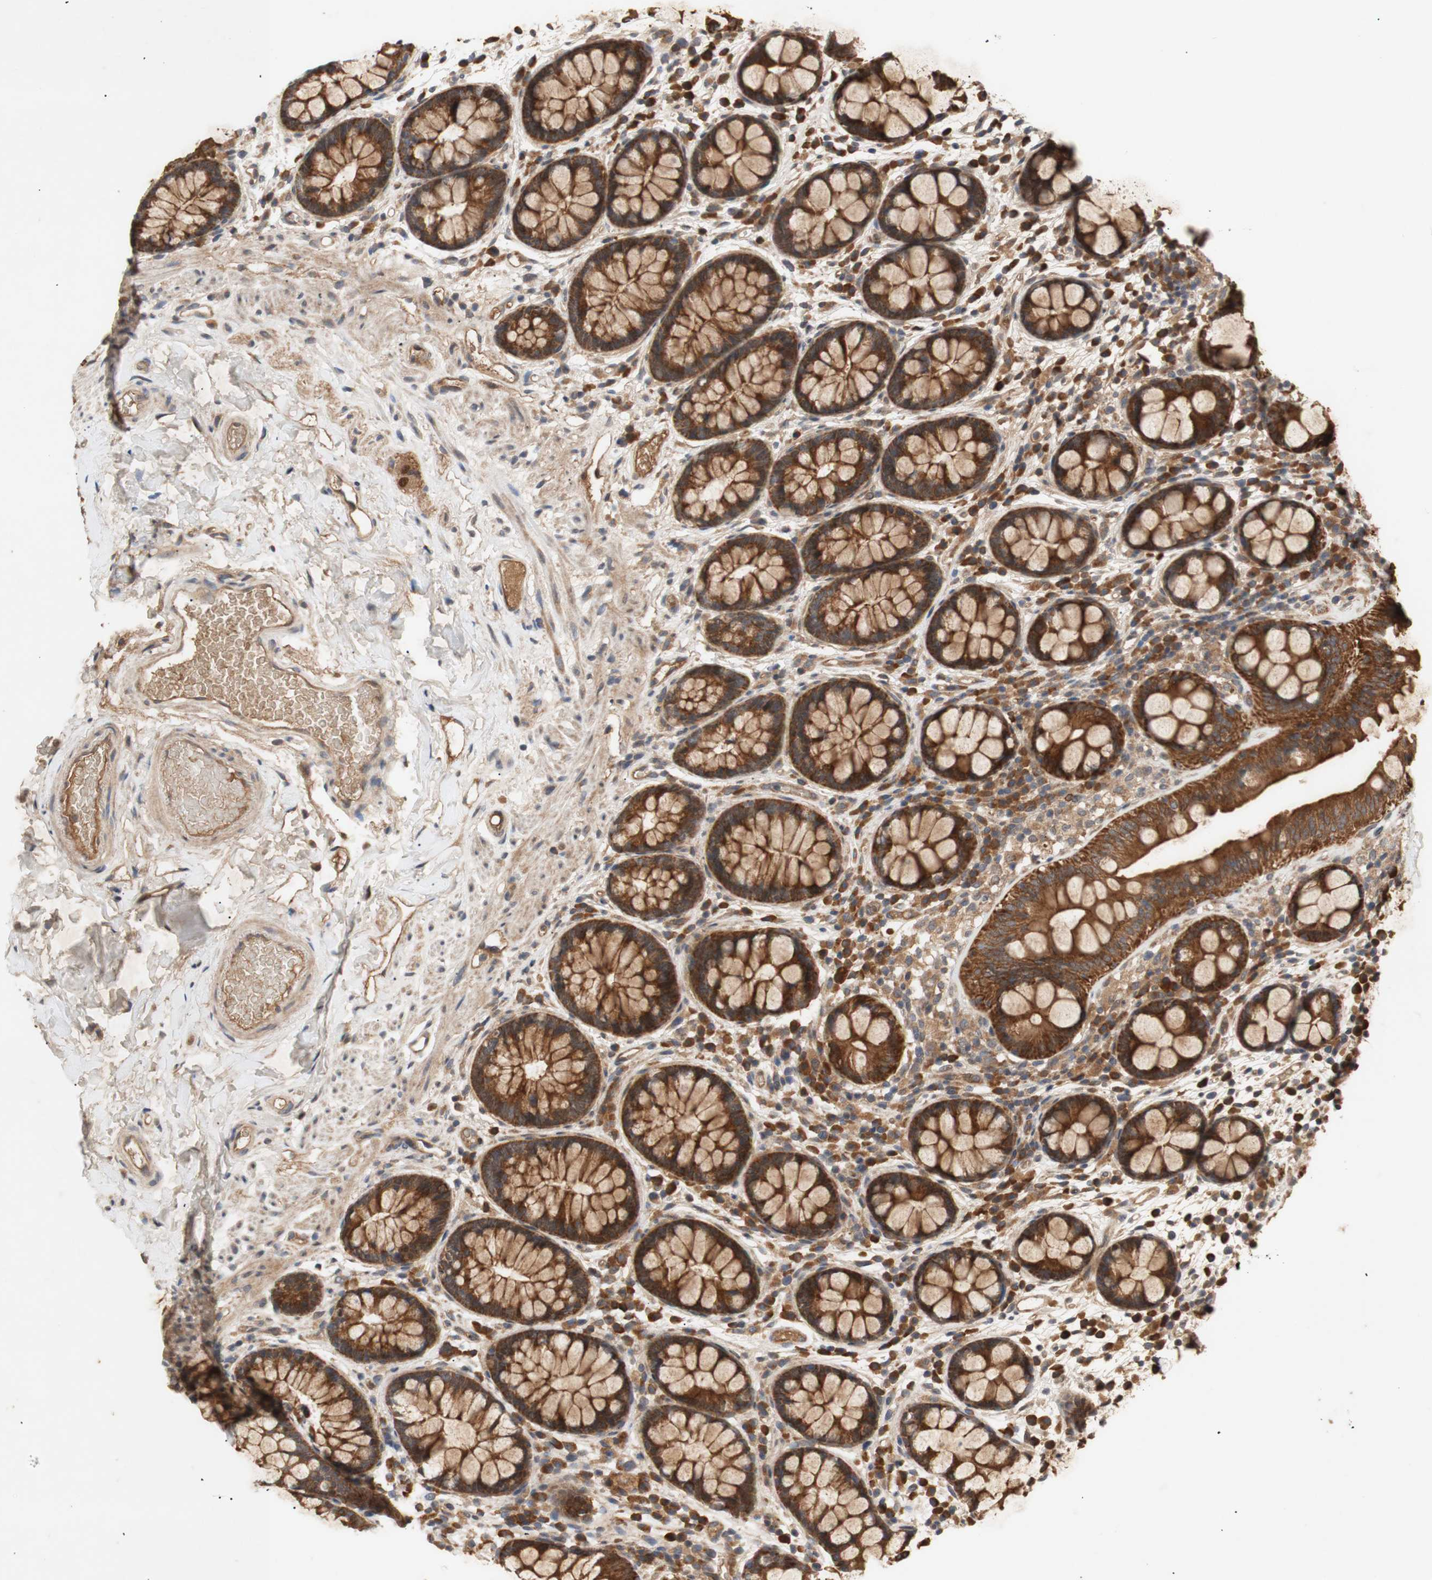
{"staining": {"intensity": "moderate", "quantity": ">75%", "location": "cytoplasmic/membranous"}, "tissue": "colon", "cell_type": "Endothelial cells", "image_type": "normal", "snomed": [{"axis": "morphology", "description": "Normal tissue, NOS"}, {"axis": "topography", "description": "Colon"}], "caption": "Moderate cytoplasmic/membranous expression is identified in about >75% of endothelial cells in normal colon. (DAB IHC, brown staining for protein, blue staining for nuclei).", "gene": "PKN1", "patient": {"sex": "female", "age": 80}}